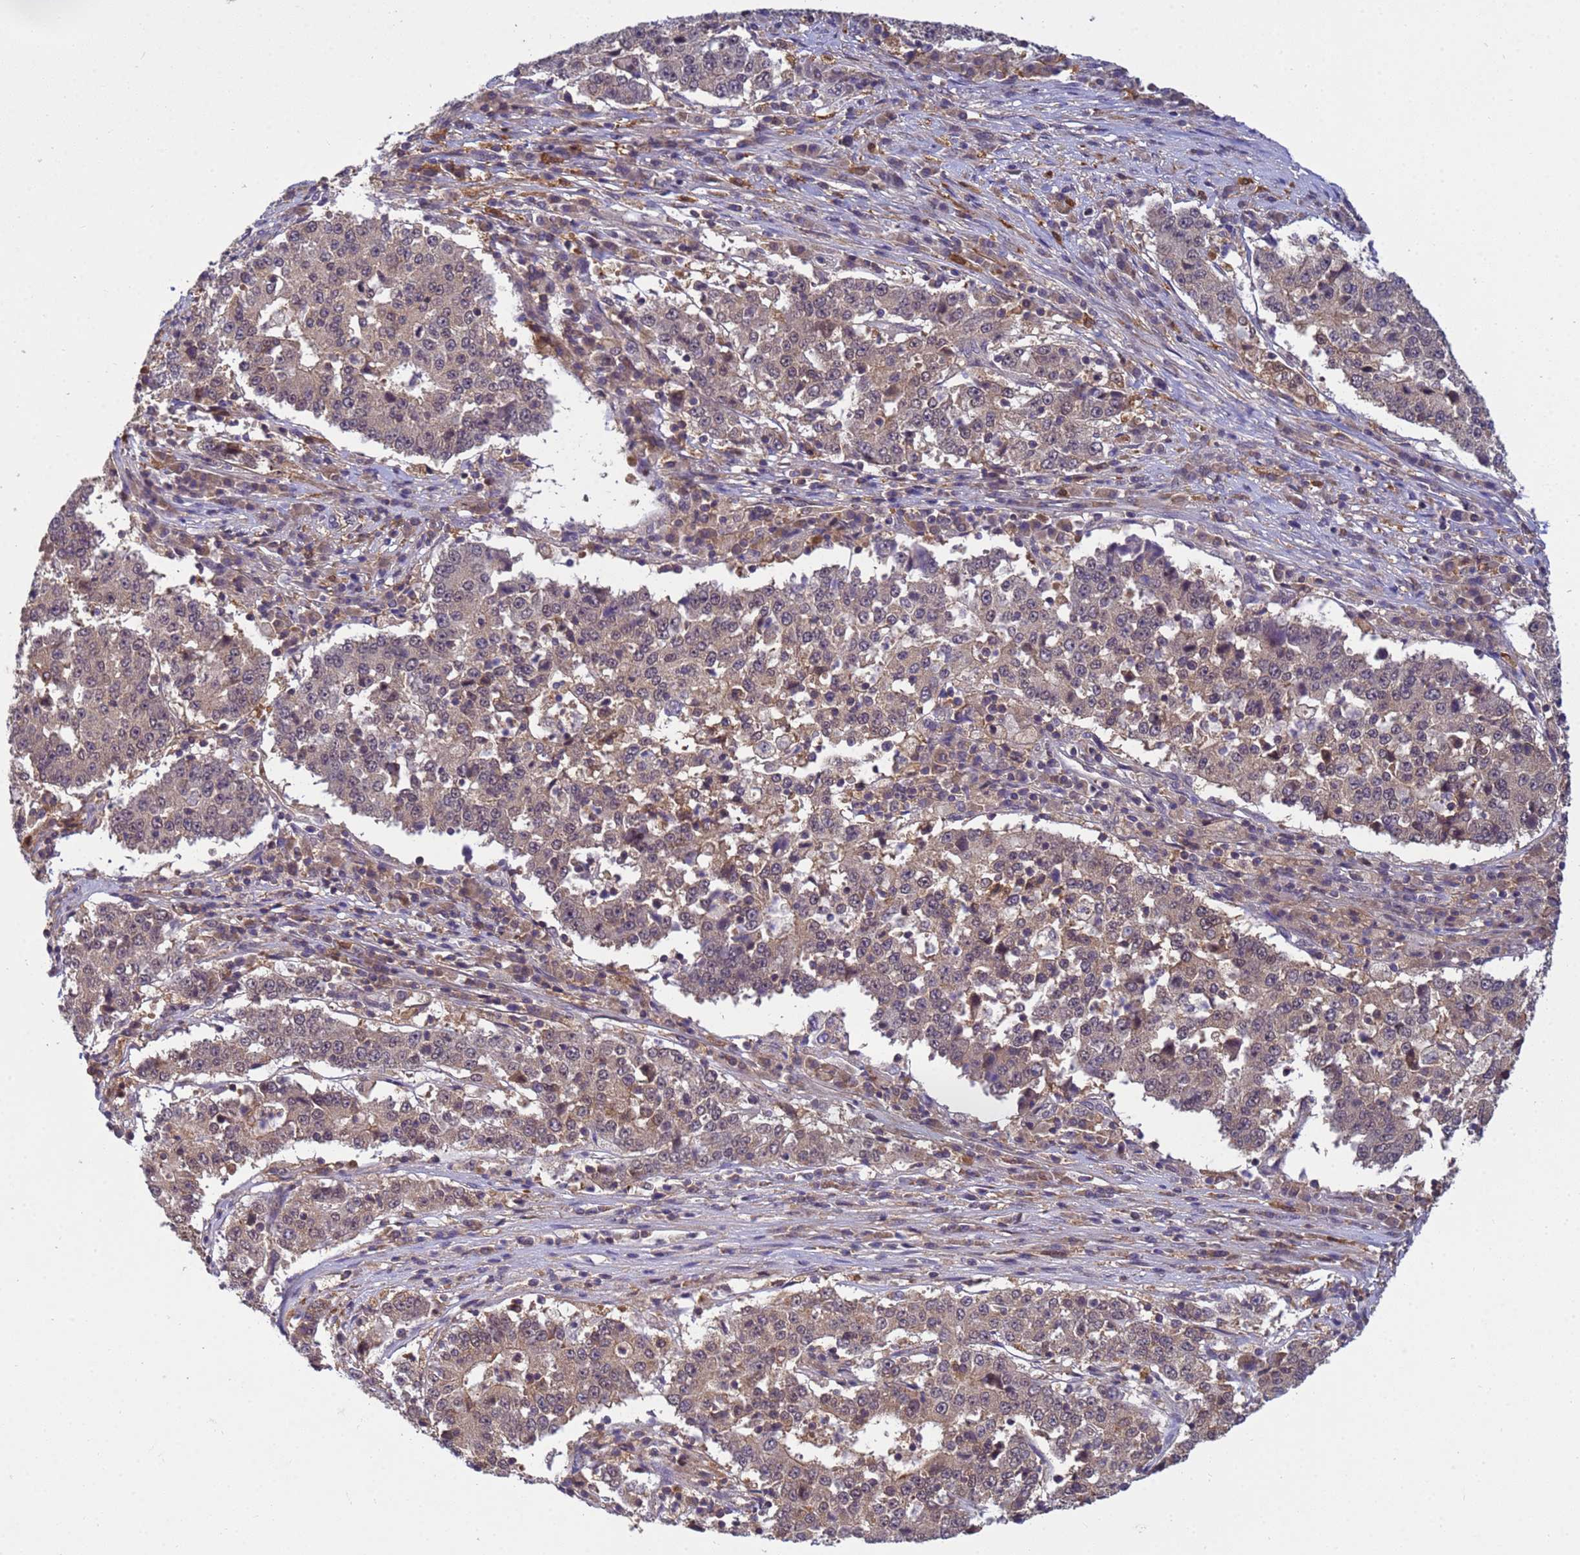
{"staining": {"intensity": "weak", "quantity": "25%-75%", "location": "nuclear"}, "tissue": "stomach cancer", "cell_type": "Tumor cells", "image_type": "cancer", "snomed": [{"axis": "morphology", "description": "Adenocarcinoma, NOS"}, {"axis": "topography", "description": "Stomach"}], "caption": "Human adenocarcinoma (stomach) stained with a protein marker exhibits weak staining in tumor cells.", "gene": "NPEPPS", "patient": {"sex": "male", "age": 59}}